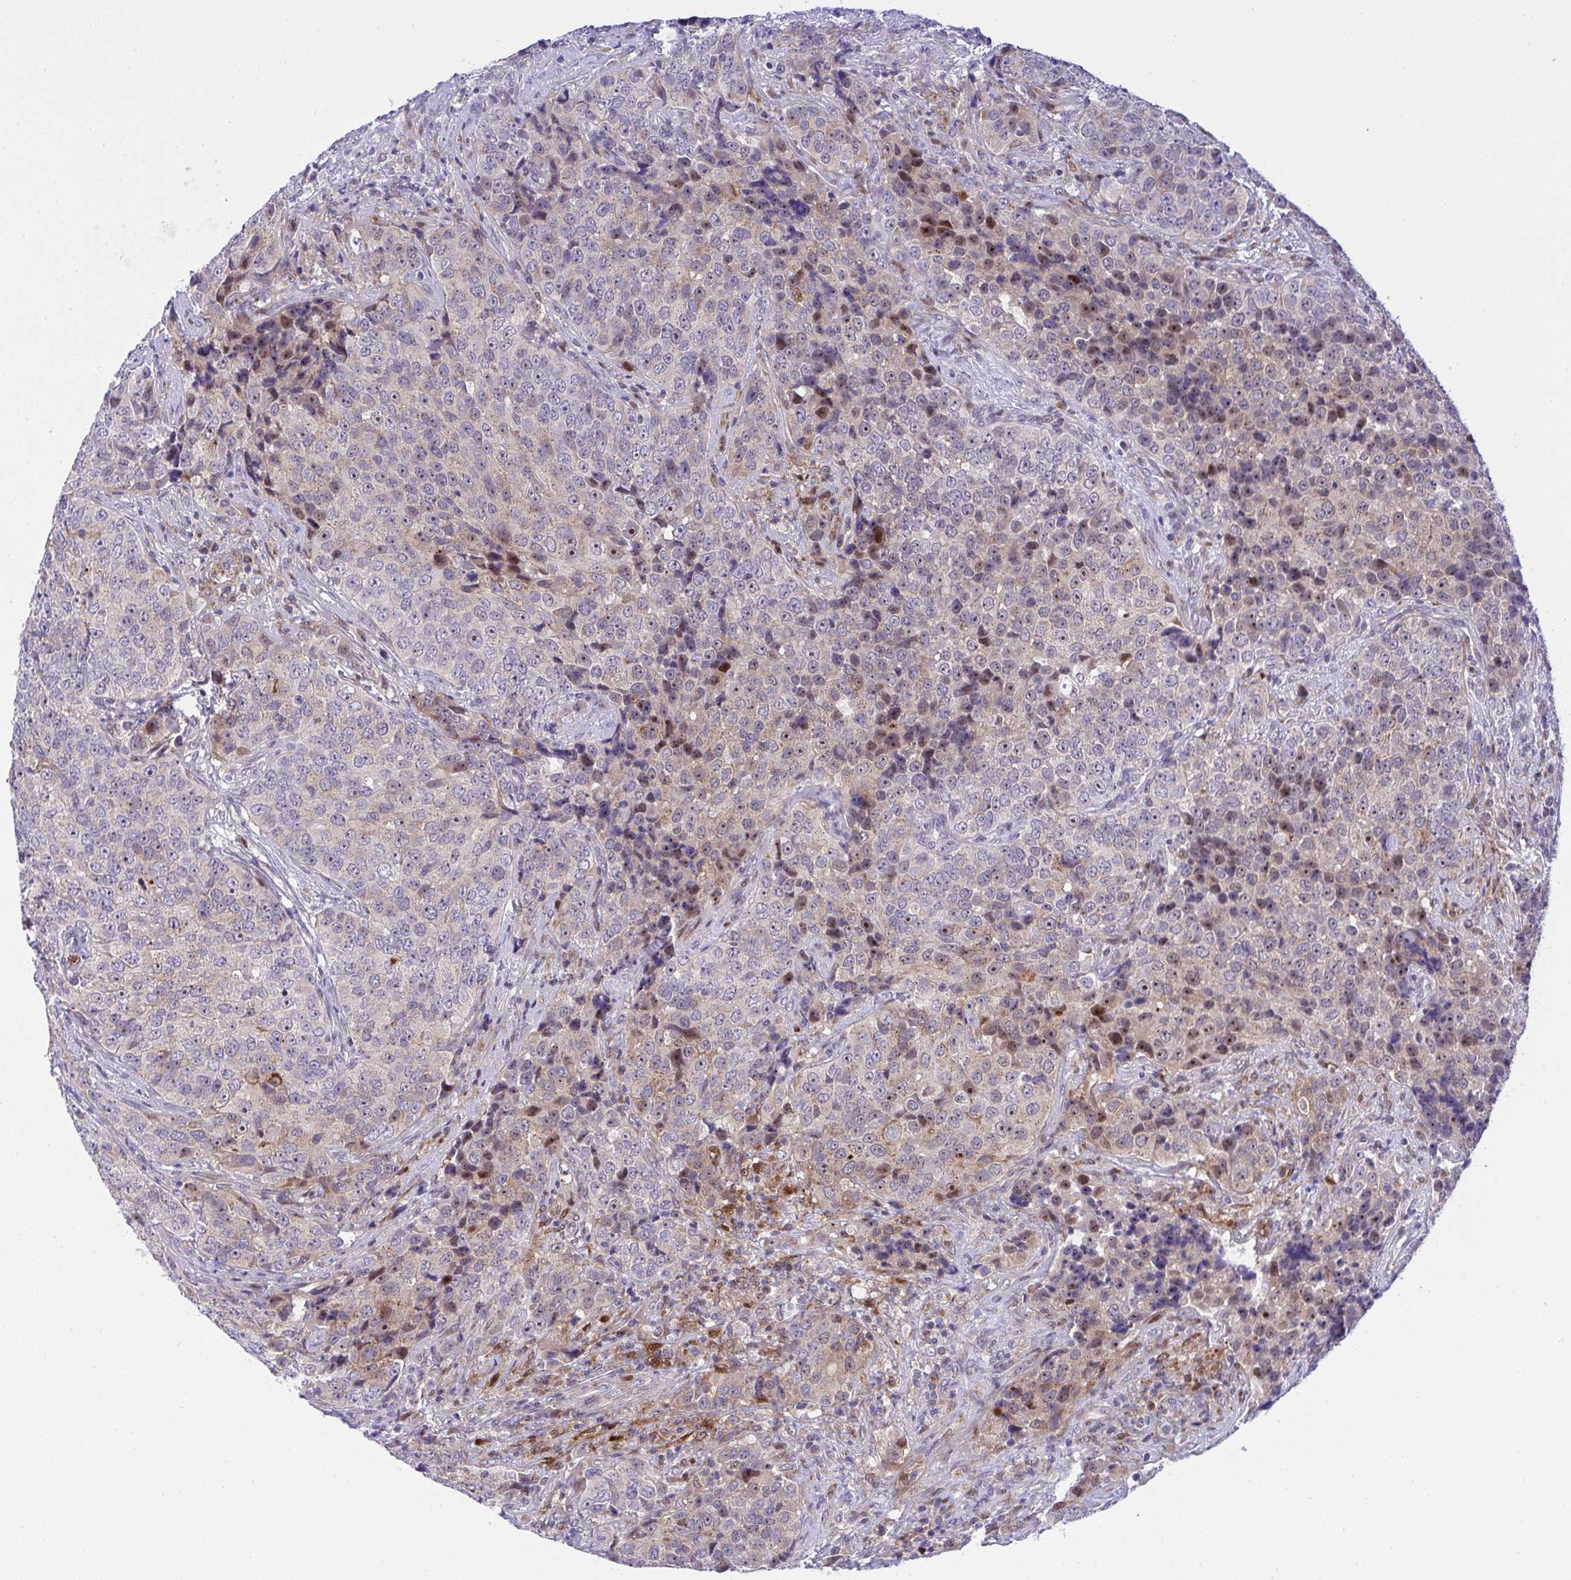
{"staining": {"intensity": "moderate", "quantity": "<25%", "location": "cytoplasmic/membranous,nuclear"}, "tissue": "urothelial cancer", "cell_type": "Tumor cells", "image_type": "cancer", "snomed": [{"axis": "morphology", "description": "Urothelial carcinoma, NOS"}, {"axis": "topography", "description": "Urinary bladder"}], "caption": "The histopathology image demonstrates immunohistochemical staining of urothelial cancer. There is moderate cytoplasmic/membranous and nuclear positivity is seen in about <25% of tumor cells.", "gene": "ZNF554", "patient": {"sex": "male", "age": 52}}